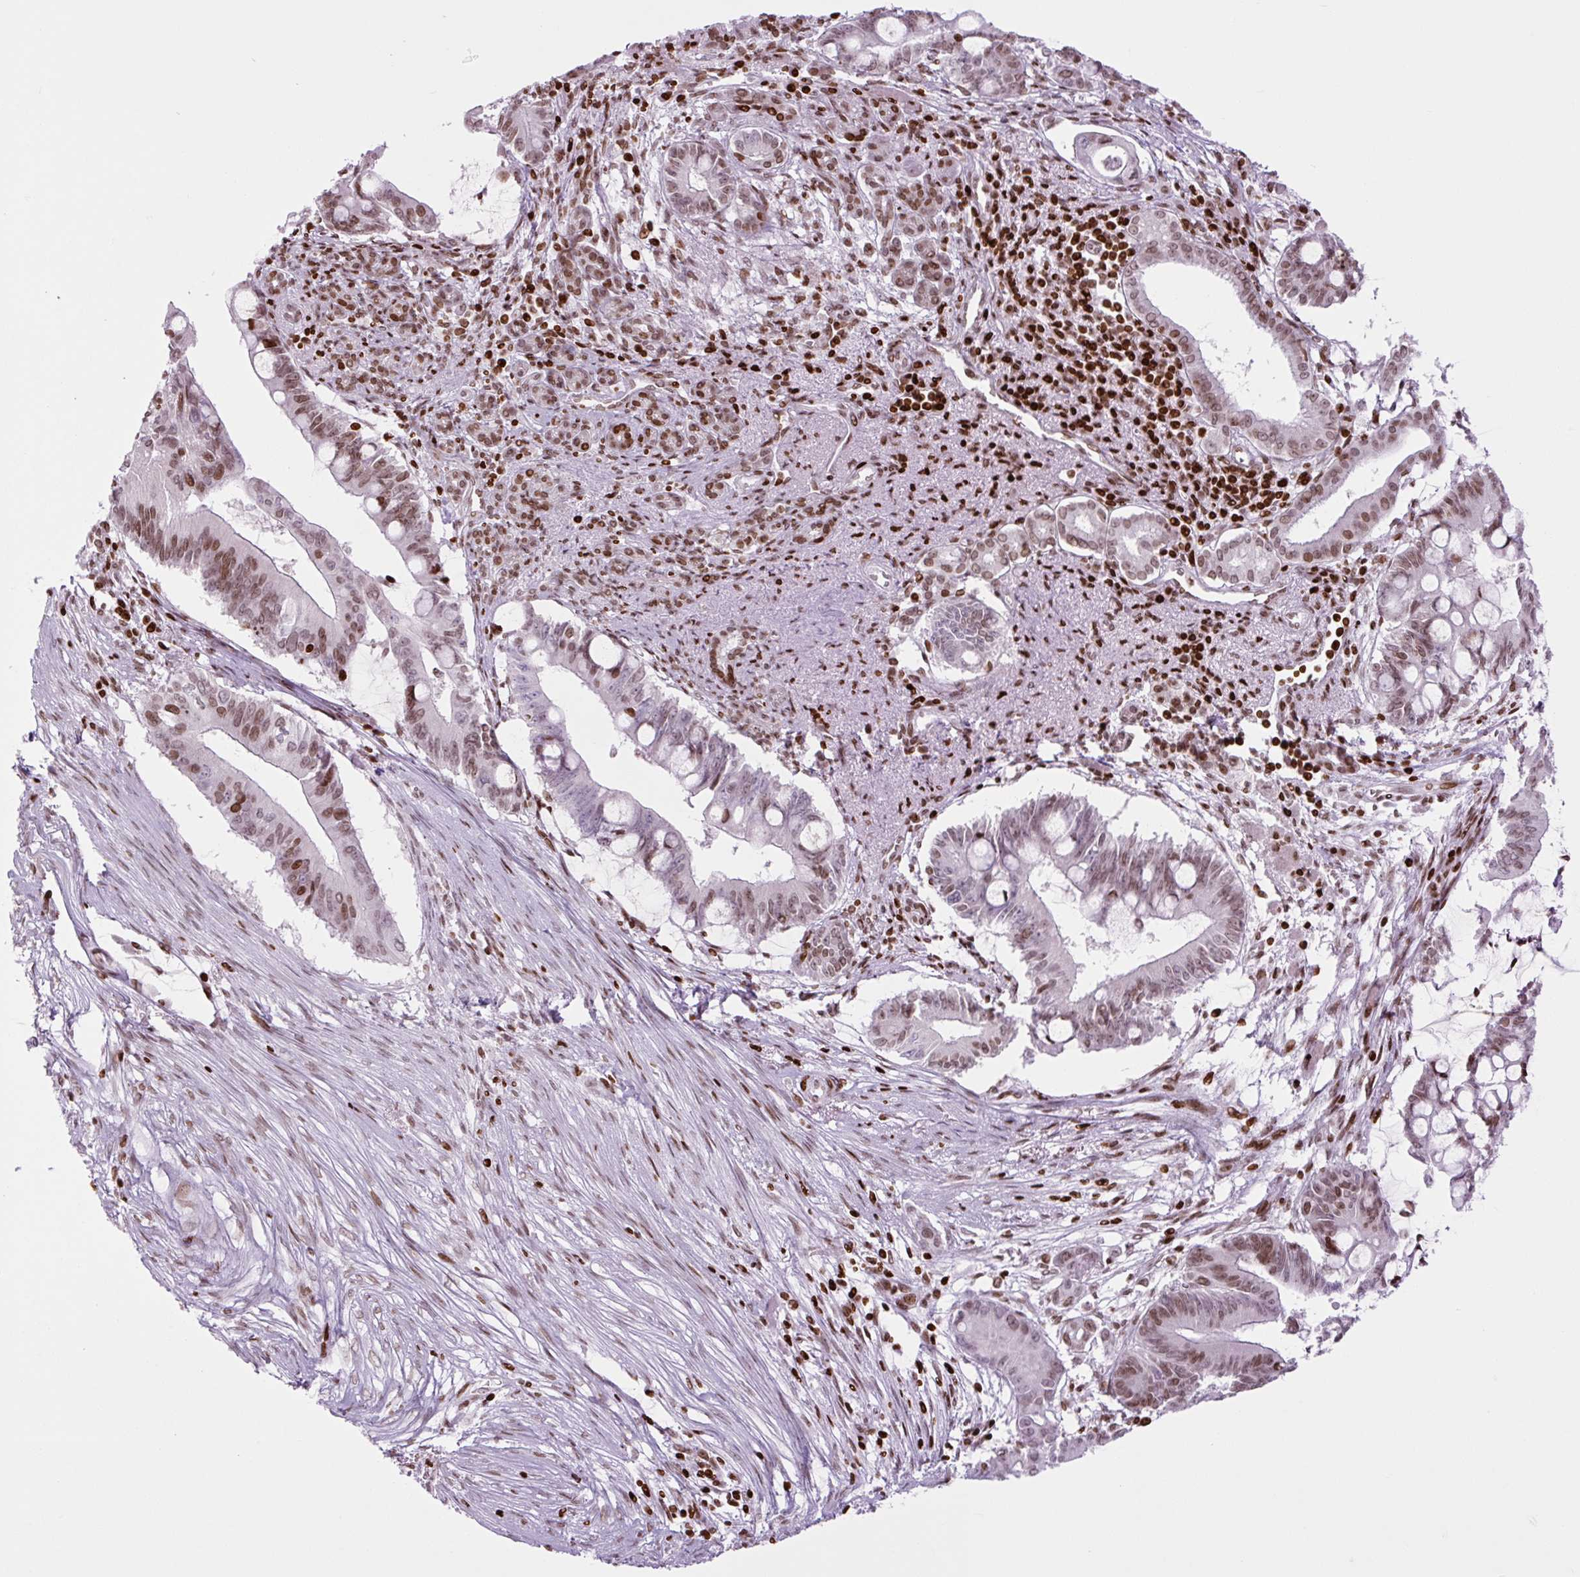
{"staining": {"intensity": "moderate", "quantity": ">75%", "location": "nuclear"}, "tissue": "pancreatic cancer", "cell_type": "Tumor cells", "image_type": "cancer", "snomed": [{"axis": "morphology", "description": "Adenocarcinoma, NOS"}, {"axis": "topography", "description": "Pancreas"}], "caption": "The immunohistochemical stain labels moderate nuclear positivity in tumor cells of pancreatic adenocarcinoma tissue.", "gene": "H1-3", "patient": {"sex": "male", "age": 68}}